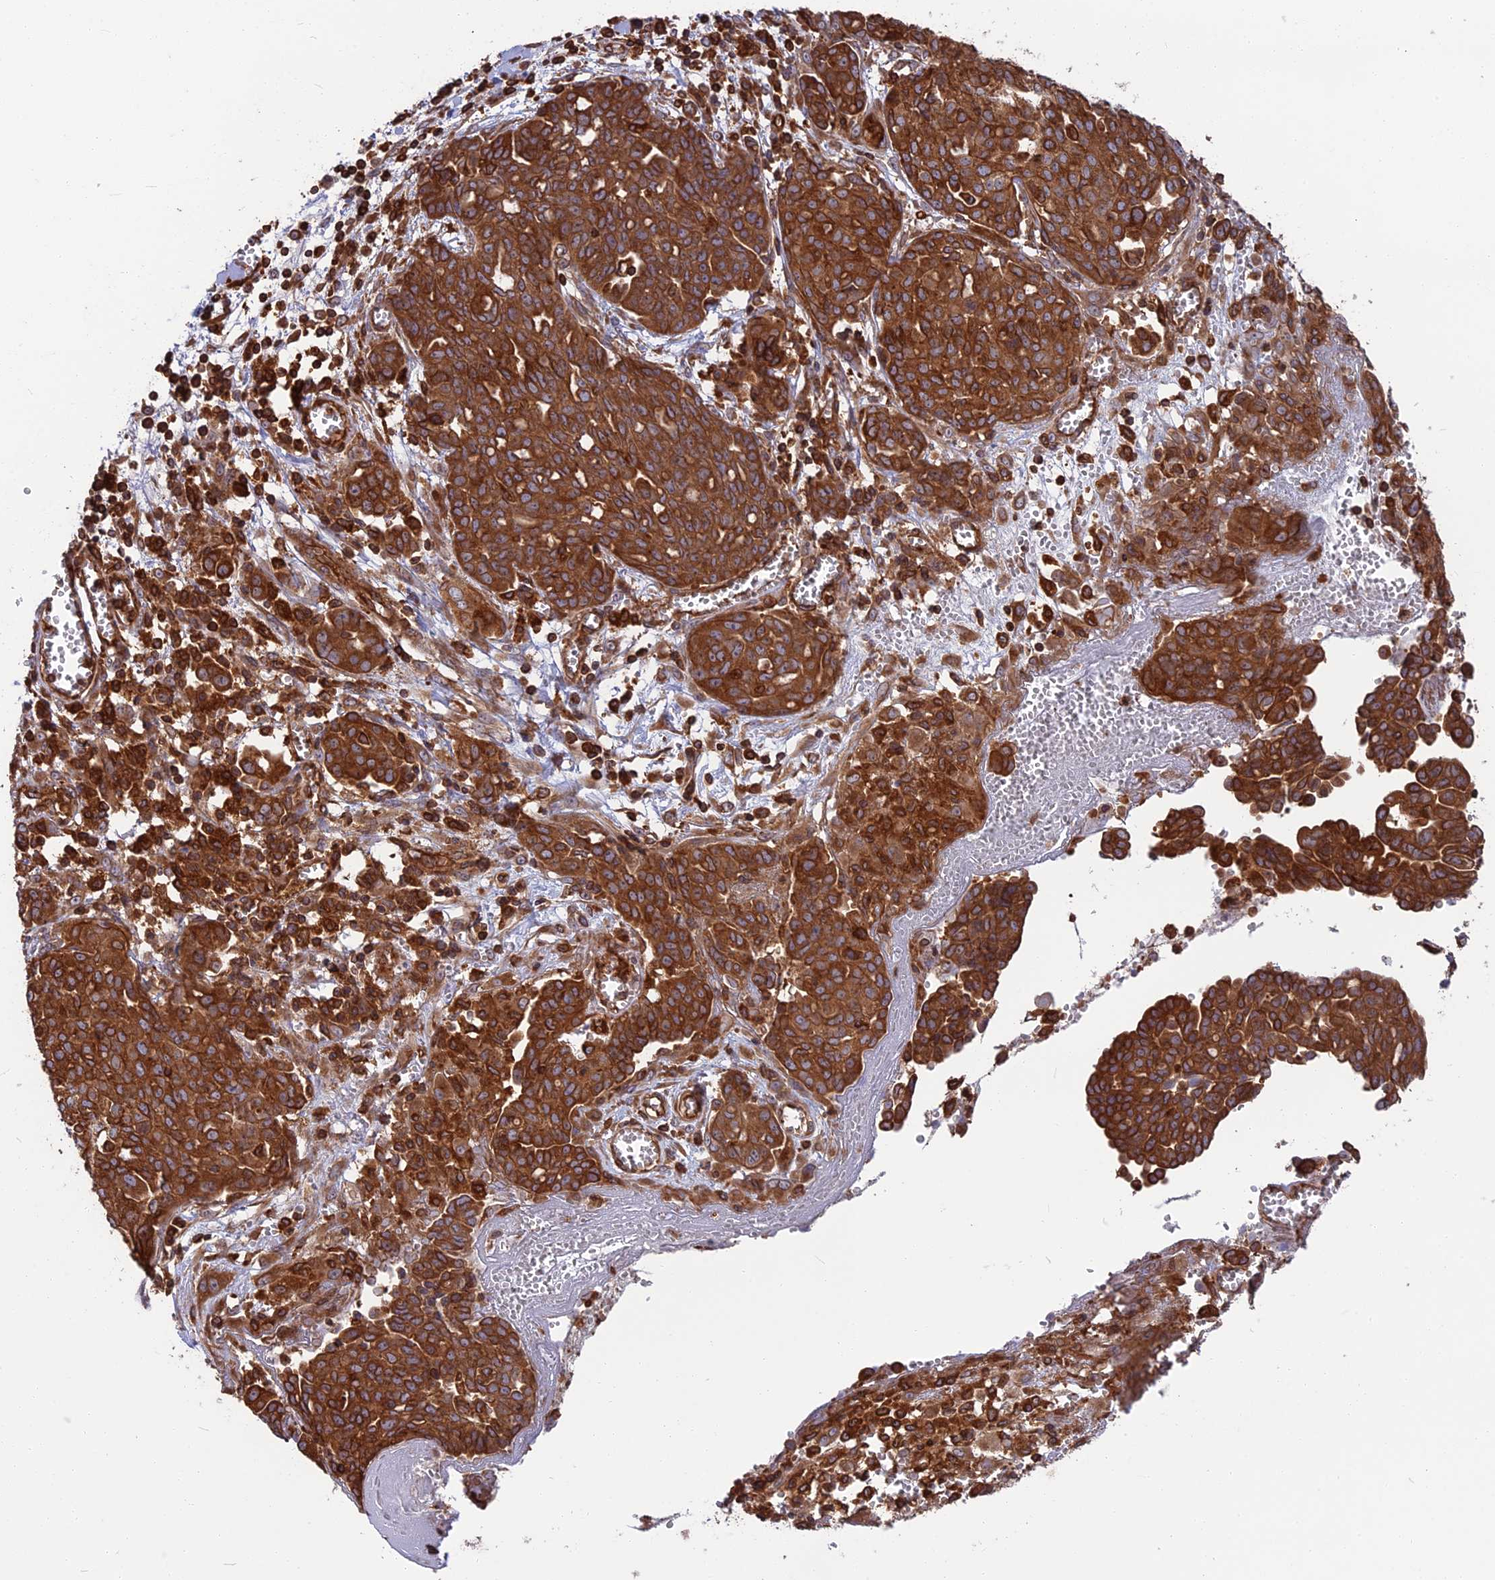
{"staining": {"intensity": "strong", "quantity": ">75%", "location": "cytoplasmic/membranous"}, "tissue": "ovarian cancer", "cell_type": "Tumor cells", "image_type": "cancer", "snomed": [{"axis": "morphology", "description": "Cystadenocarcinoma, serous, NOS"}, {"axis": "topography", "description": "Soft tissue"}, {"axis": "topography", "description": "Ovary"}], "caption": "This is a histology image of IHC staining of ovarian cancer, which shows strong expression in the cytoplasmic/membranous of tumor cells.", "gene": "WDR1", "patient": {"sex": "female", "age": 57}}